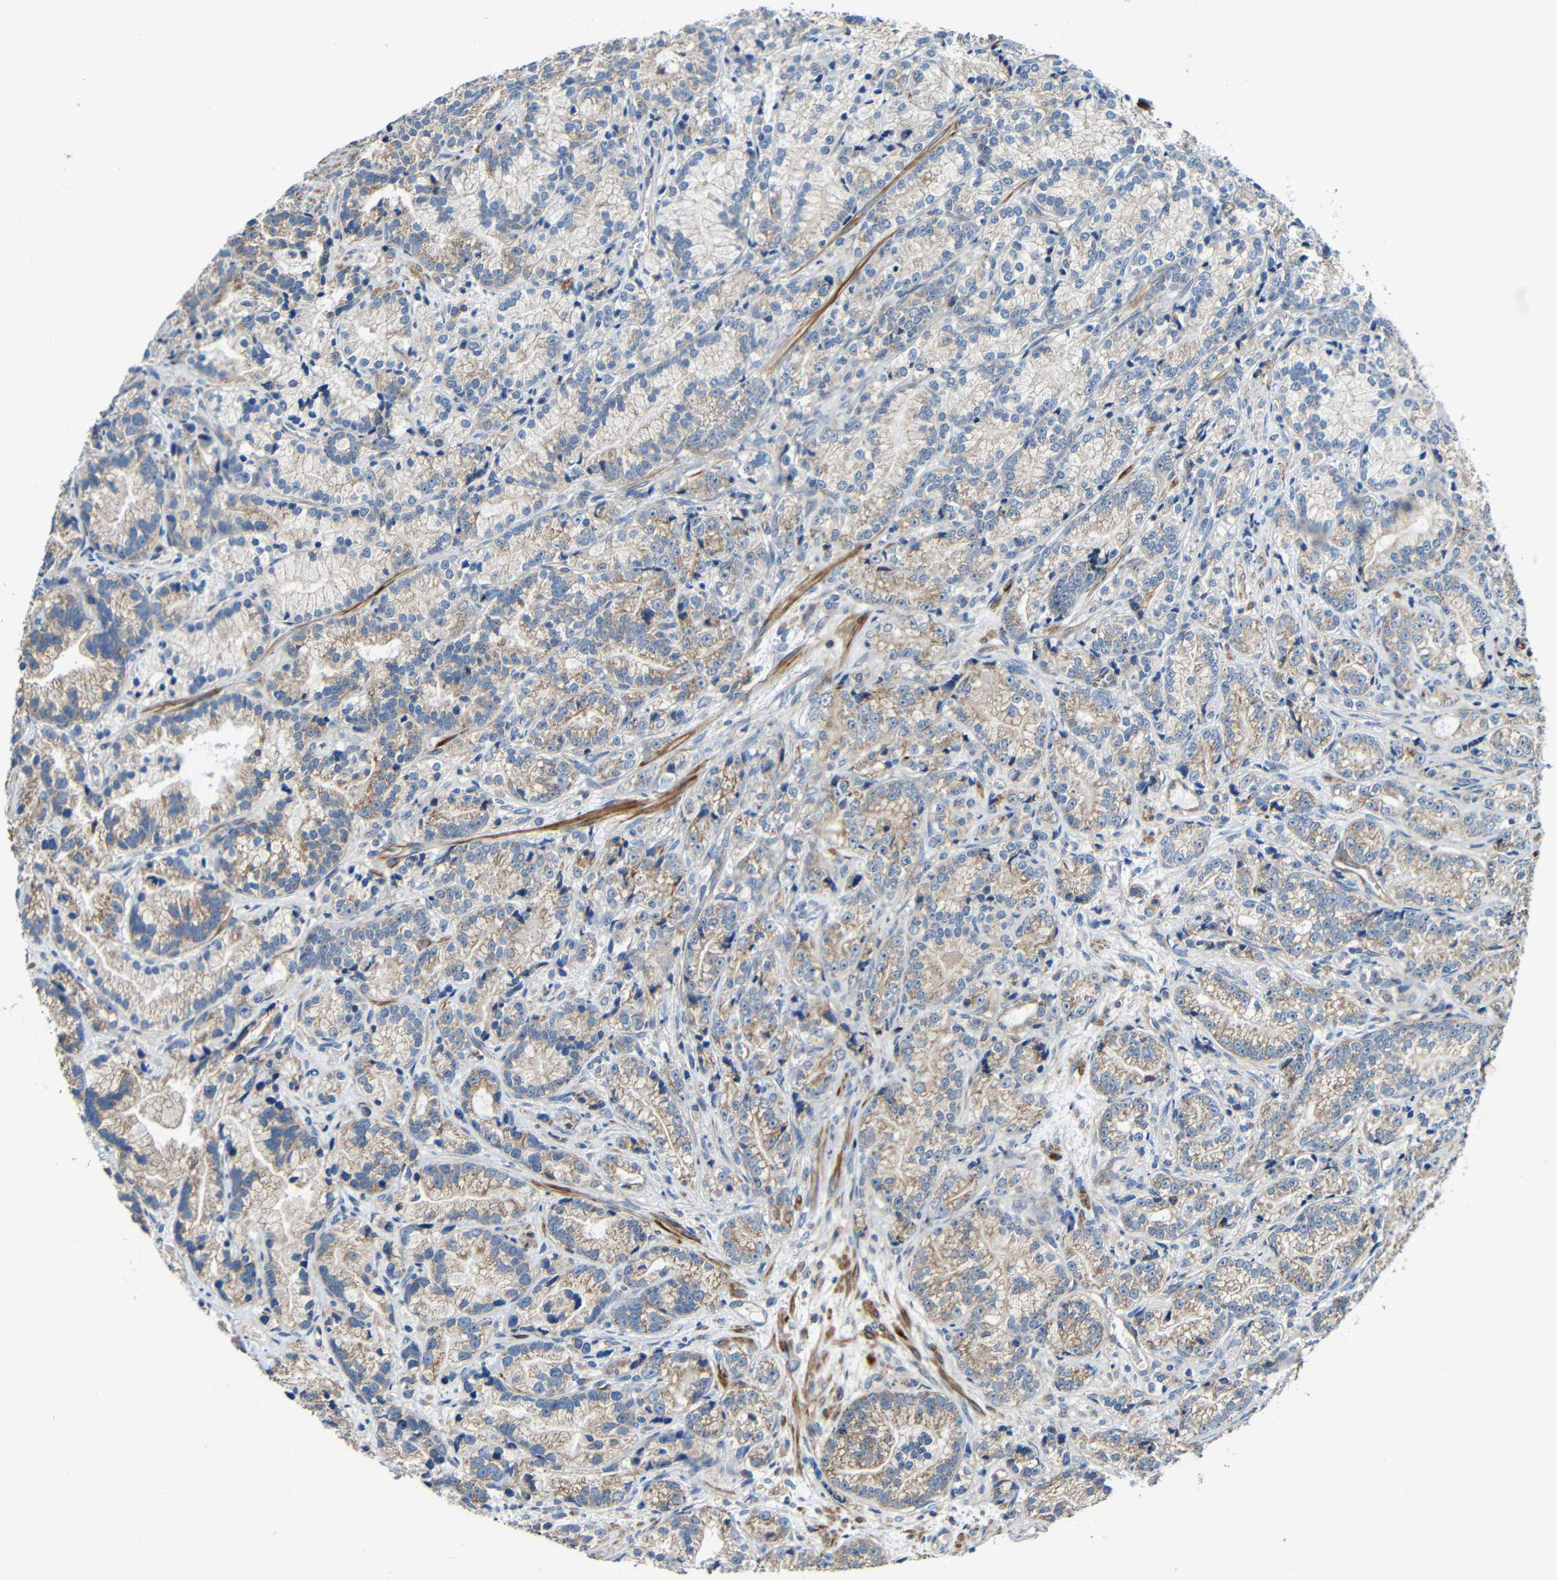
{"staining": {"intensity": "weak", "quantity": "<25%", "location": "cytoplasmic/membranous"}, "tissue": "prostate cancer", "cell_type": "Tumor cells", "image_type": "cancer", "snomed": [{"axis": "morphology", "description": "Adenocarcinoma, Low grade"}, {"axis": "topography", "description": "Prostate"}], "caption": "DAB immunohistochemical staining of prostate cancer reveals no significant positivity in tumor cells.", "gene": "RHOT2", "patient": {"sex": "male", "age": 89}}